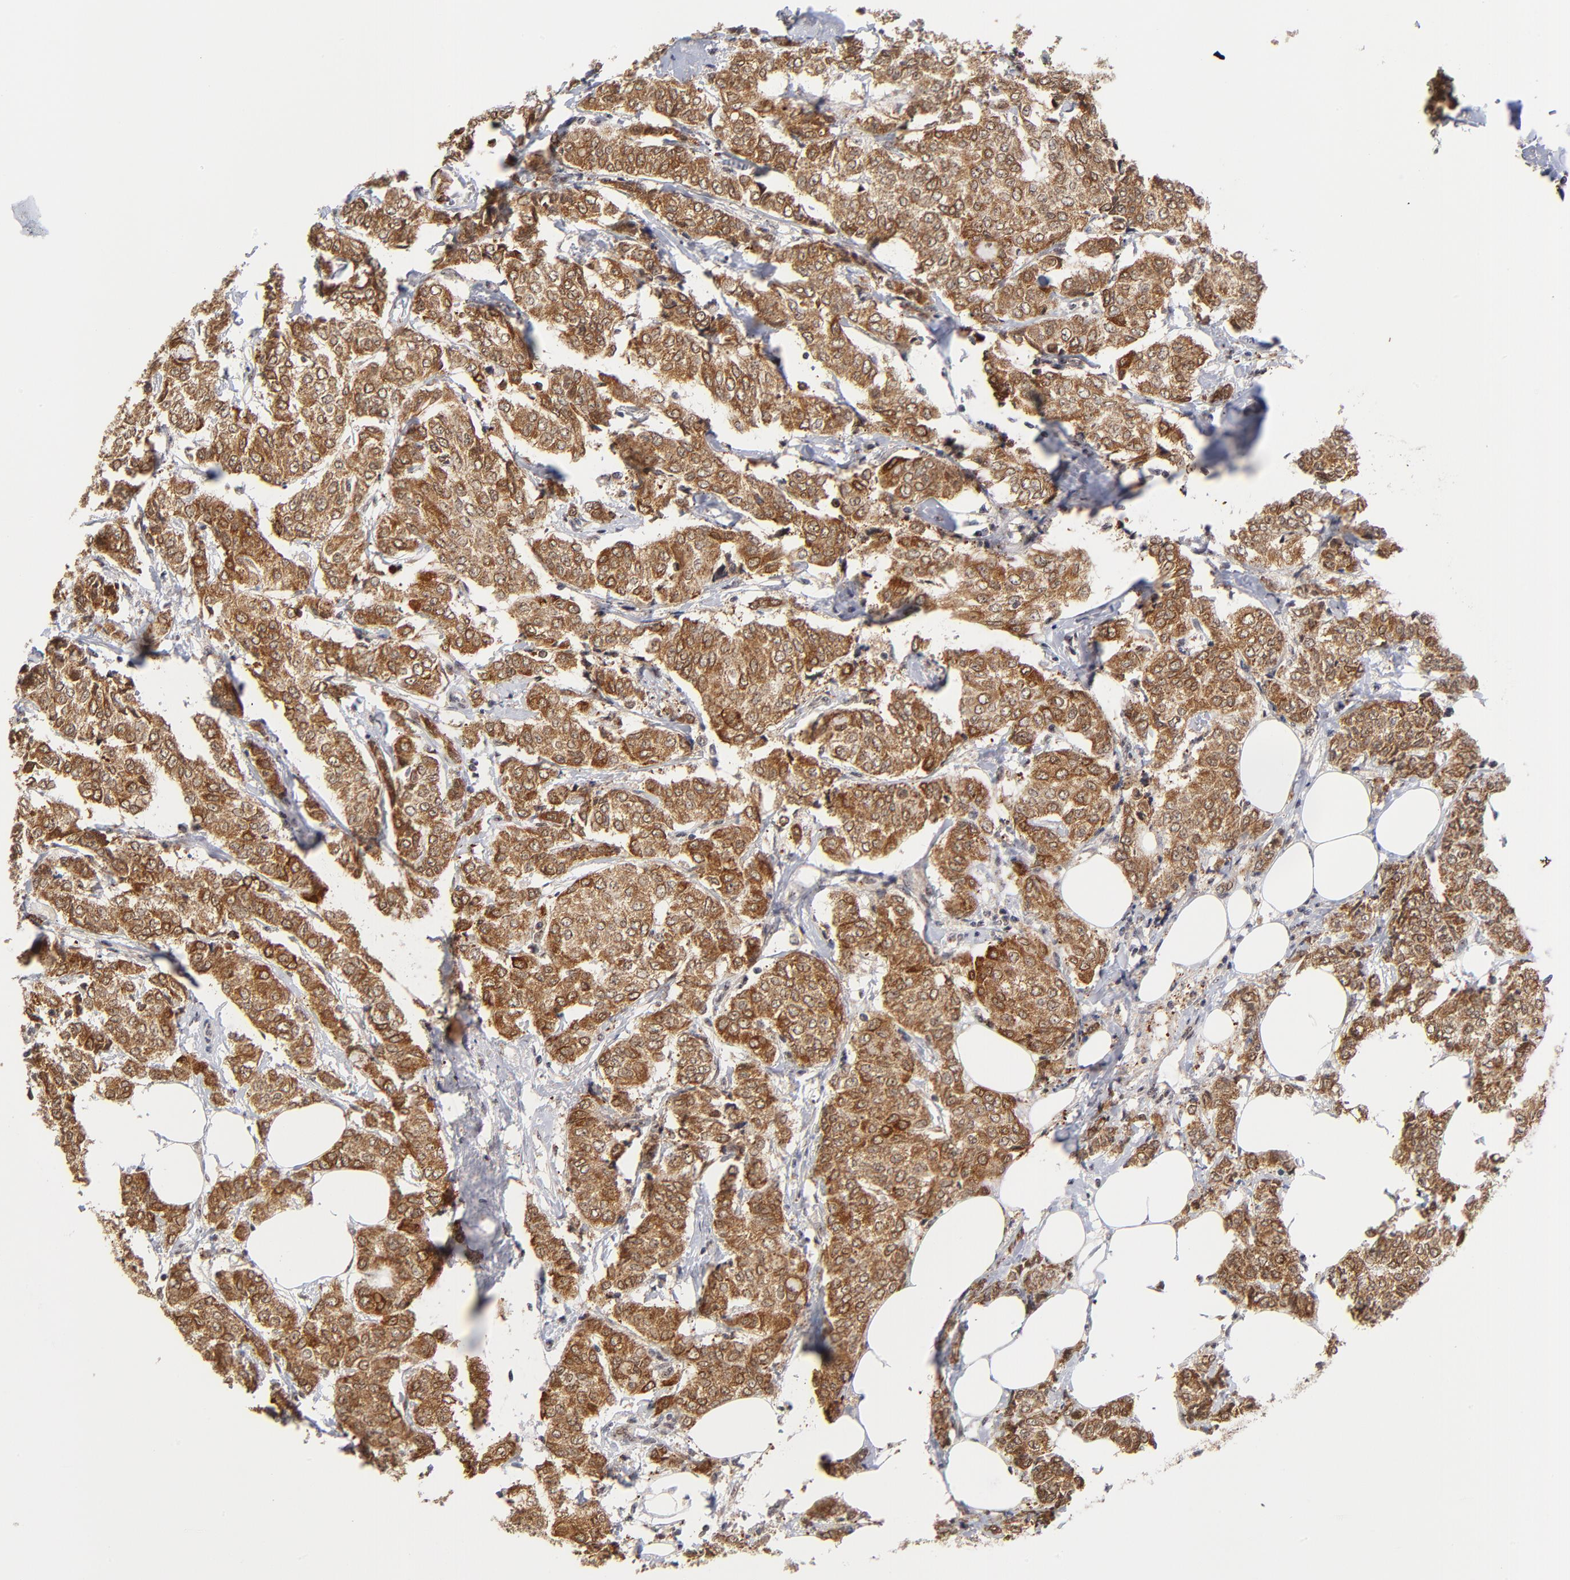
{"staining": {"intensity": "moderate", "quantity": ">75%", "location": "cytoplasmic/membranous,nuclear"}, "tissue": "breast cancer", "cell_type": "Tumor cells", "image_type": "cancer", "snomed": [{"axis": "morphology", "description": "Lobular carcinoma"}, {"axis": "topography", "description": "Breast"}], "caption": "Brown immunohistochemical staining in human lobular carcinoma (breast) displays moderate cytoplasmic/membranous and nuclear staining in about >75% of tumor cells.", "gene": "ZNF419", "patient": {"sex": "female", "age": 60}}